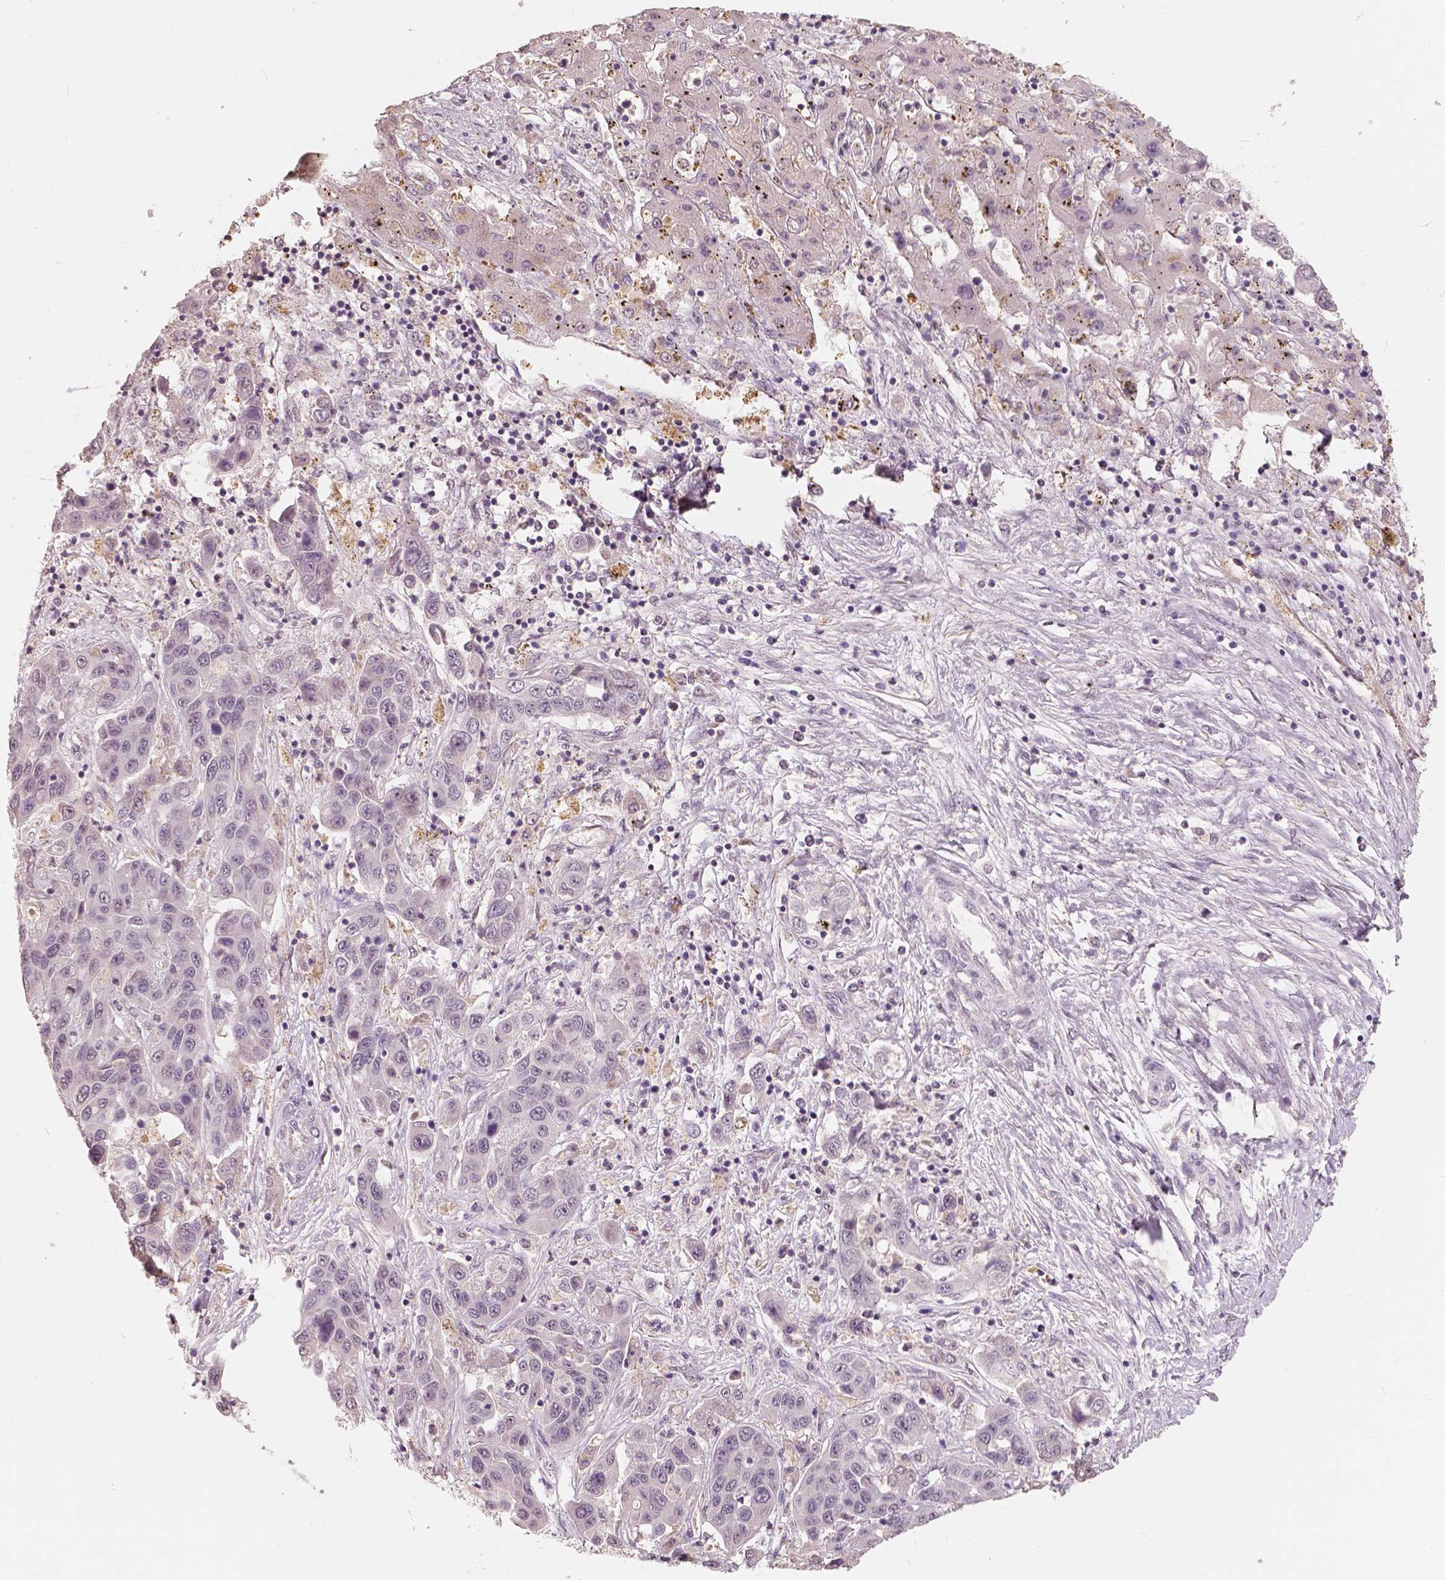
{"staining": {"intensity": "negative", "quantity": "none", "location": "none"}, "tissue": "liver cancer", "cell_type": "Tumor cells", "image_type": "cancer", "snomed": [{"axis": "morphology", "description": "Cholangiocarcinoma"}, {"axis": "topography", "description": "Liver"}], "caption": "Immunohistochemistry (IHC) of cholangiocarcinoma (liver) shows no expression in tumor cells.", "gene": "SAT2", "patient": {"sex": "female", "age": 52}}